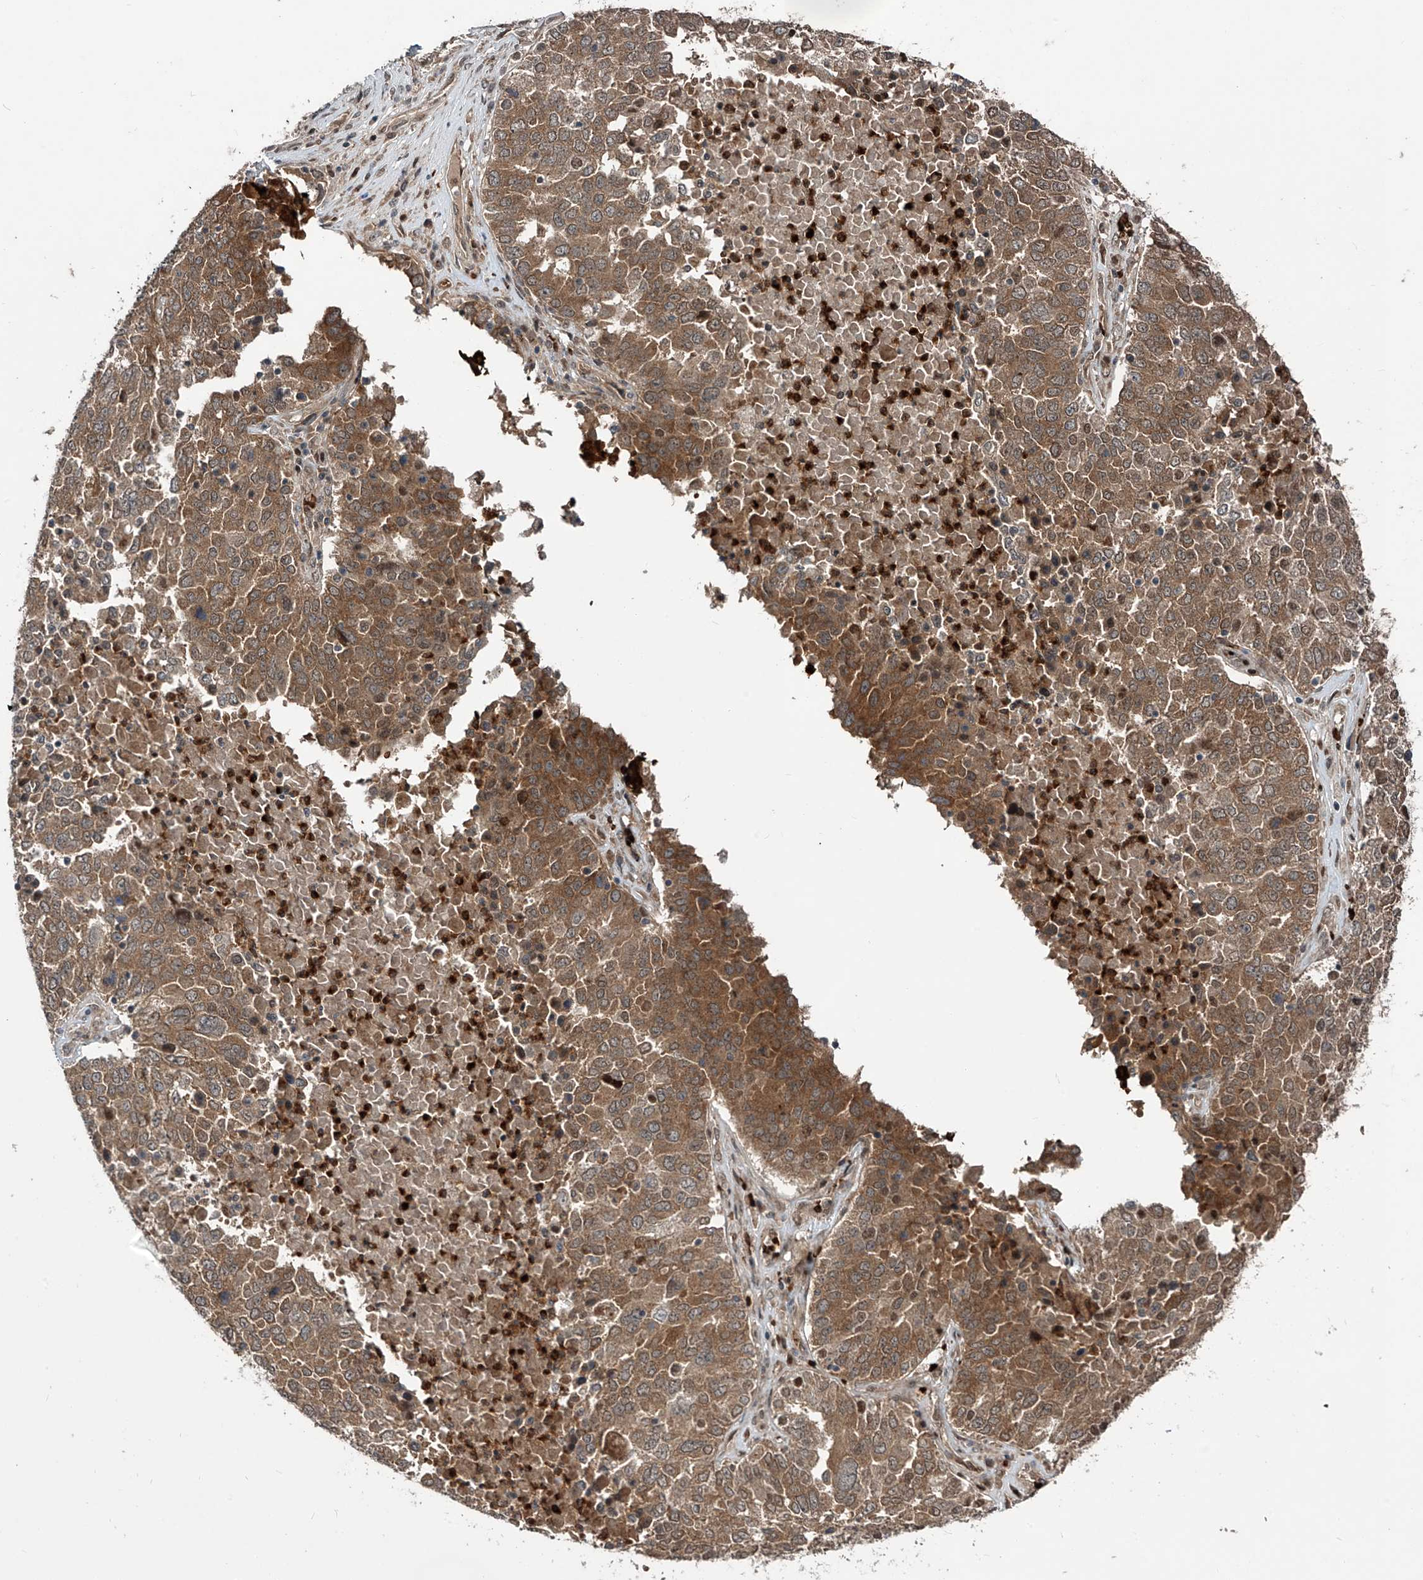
{"staining": {"intensity": "moderate", "quantity": ">75%", "location": "cytoplasmic/membranous"}, "tissue": "ovarian cancer", "cell_type": "Tumor cells", "image_type": "cancer", "snomed": [{"axis": "morphology", "description": "Carcinoma, endometroid"}, {"axis": "topography", "description": "Ovary"}], "caption": "This is an image of IHC staining of endometroid carcinoma (ovarian), which shows moderate staining in the cytoplasmic/membranous of tumor cells.", "gene": "ZDHHC9", "patient": {"sex": "female", "age": 62}}